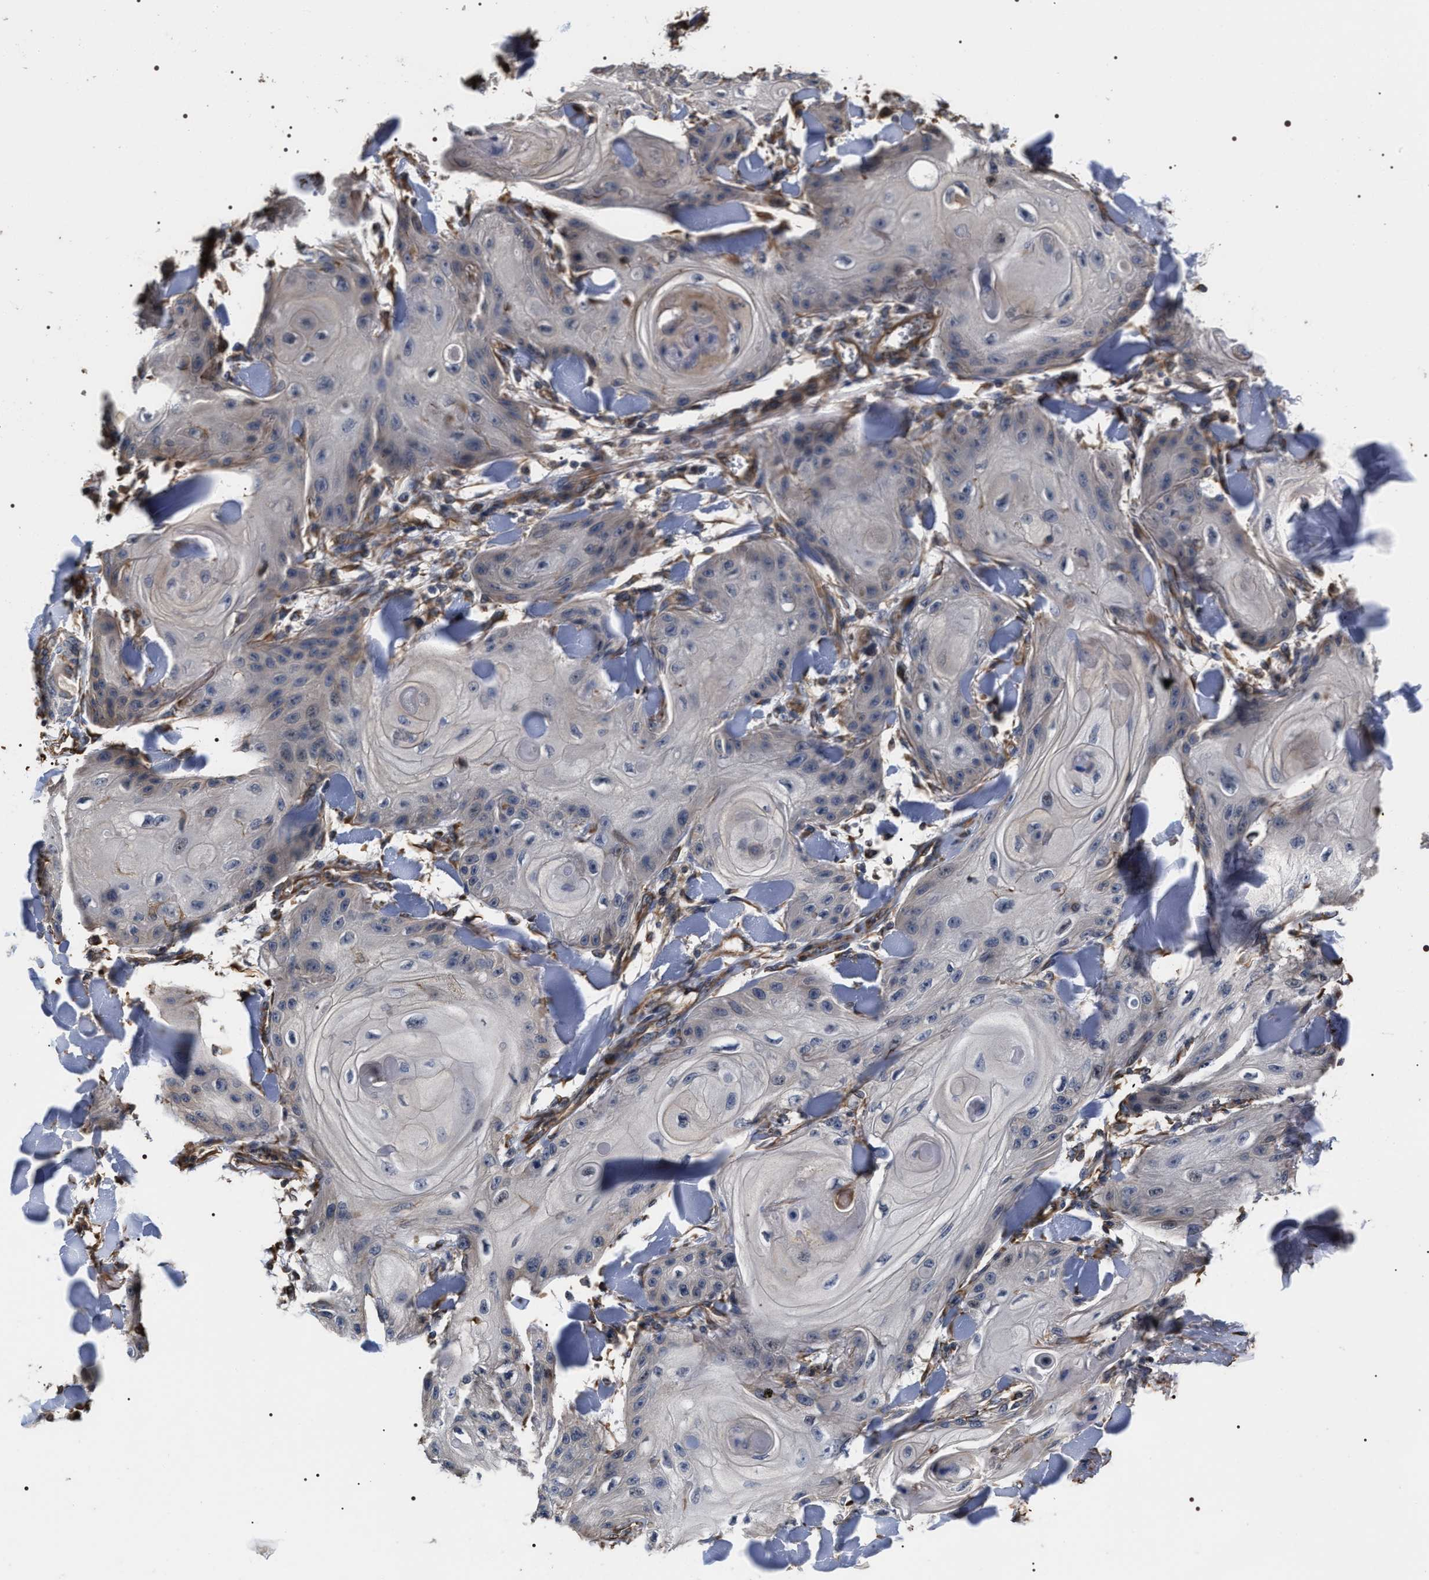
{"staining": {"intensity": "weak", "quantity": "<25%", "location": "cytoplasmic/membranous"}, "tissue": "skin cancer", "cell_type": "Tumor cells", "image_type": "cancer", "snomed": [{"axis": "morphology", "description": "Squamous cell carcinoma, NOS"}, {"axis": "topography", "description": "Skin"}], "caption": "This is a image of immunohistochemistry (IHC) staining of skin cancer, which shows no expression in tumor cells.", "gene": "TSPAN33", "patient": {"sex": "male", "age": 74}}